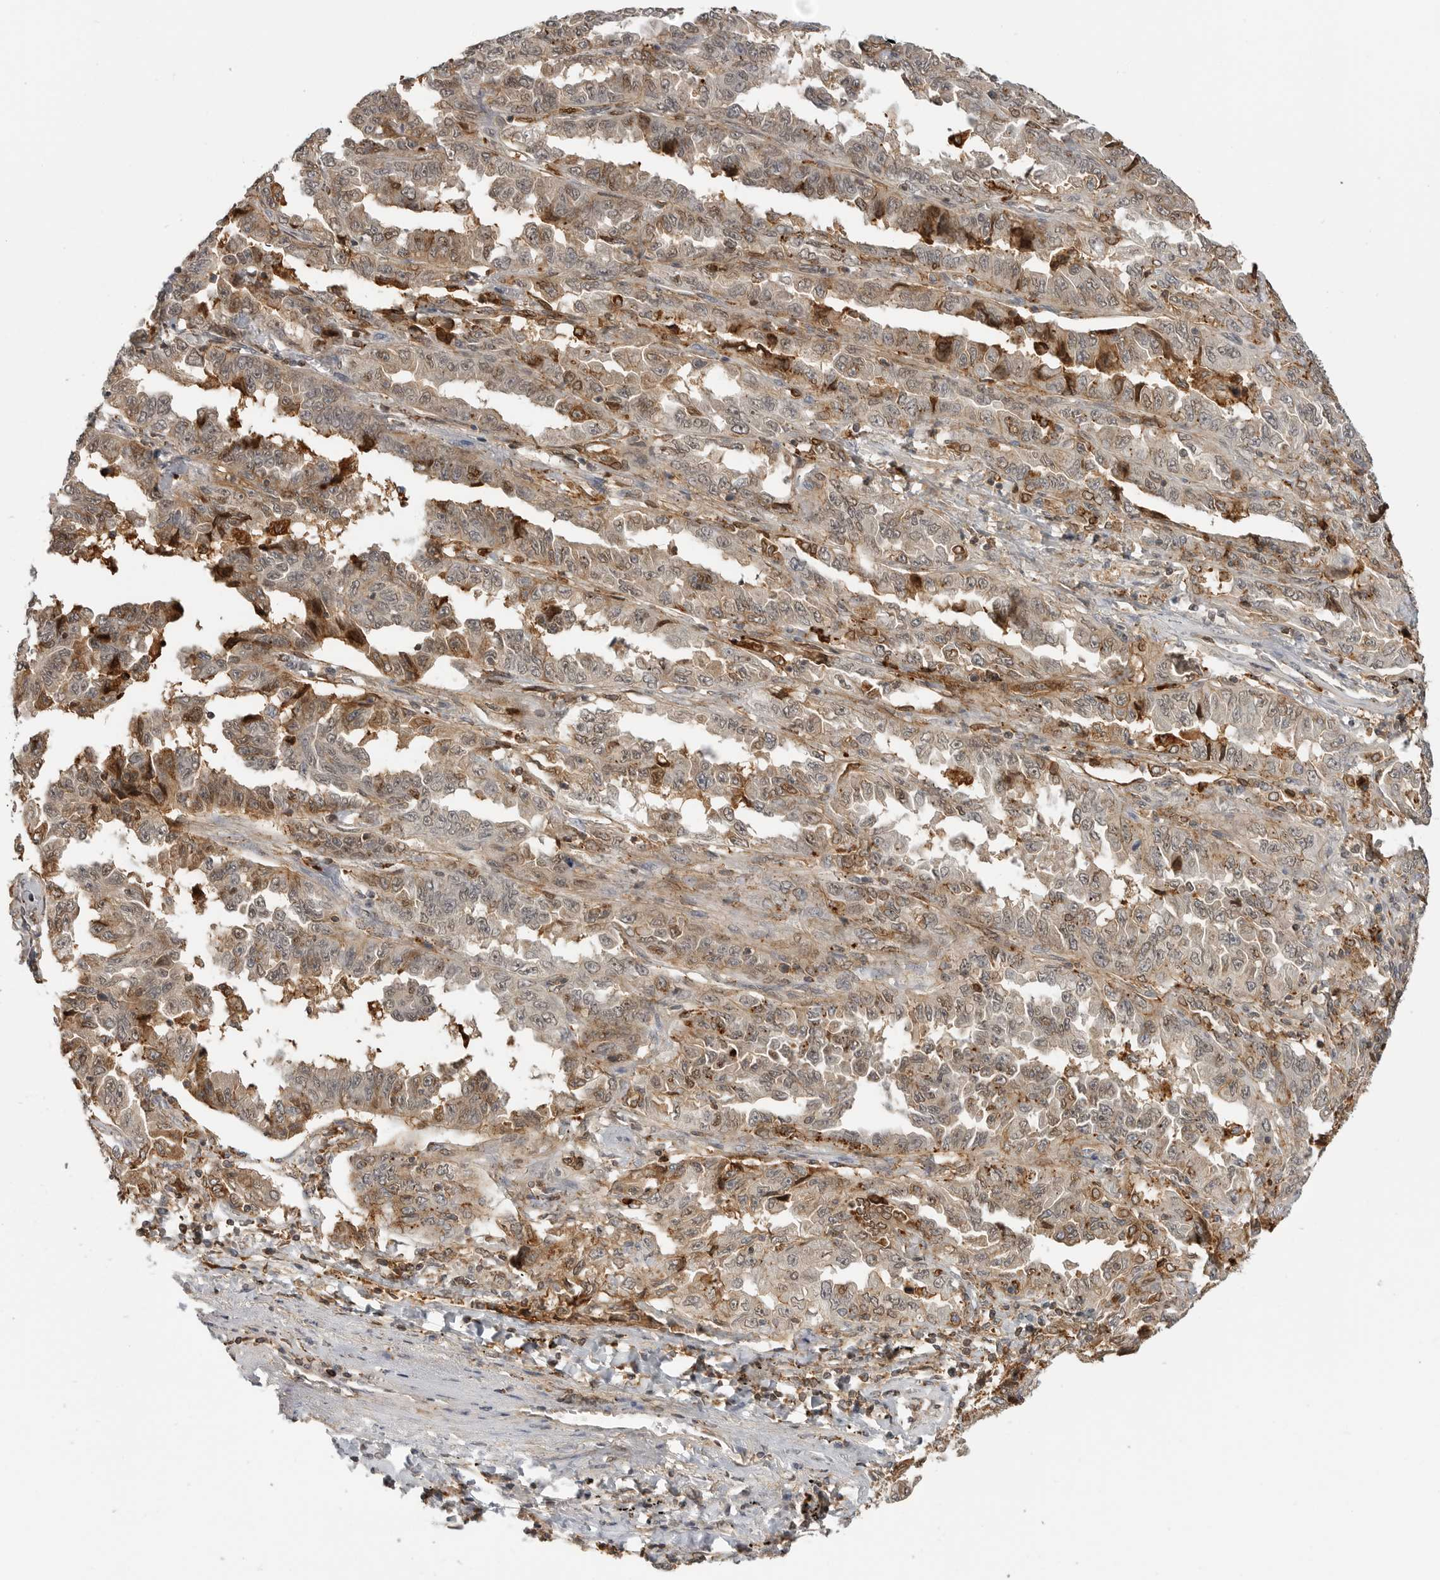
{"staining": {"intensity": "moderate", "quantity": "25%-75%", "location": "cytoplasmic/membranous"}, "tissue": "lung cancer", "cell_type": "Tumor cells", "image_type": "cancer", "snomed": [{"axis": "morphology", "description": "Adenocarcinoma, NOS"}, {"axis": "topography", "description": "Lung"}], "caption": "High-power microscopy captured an immunohistochemistry micrograph of adenocarcinoma (lung), revealing moderate cytoplasmic/membranous positivity in about 25%-75% of tumor cells. (DAB (3,3'-diaminobenzidine) IHC, brown staining for protein, blue staining for nuclei).", "gene": "ANXA11", "patient": {"sex": "female", "age": 51}}